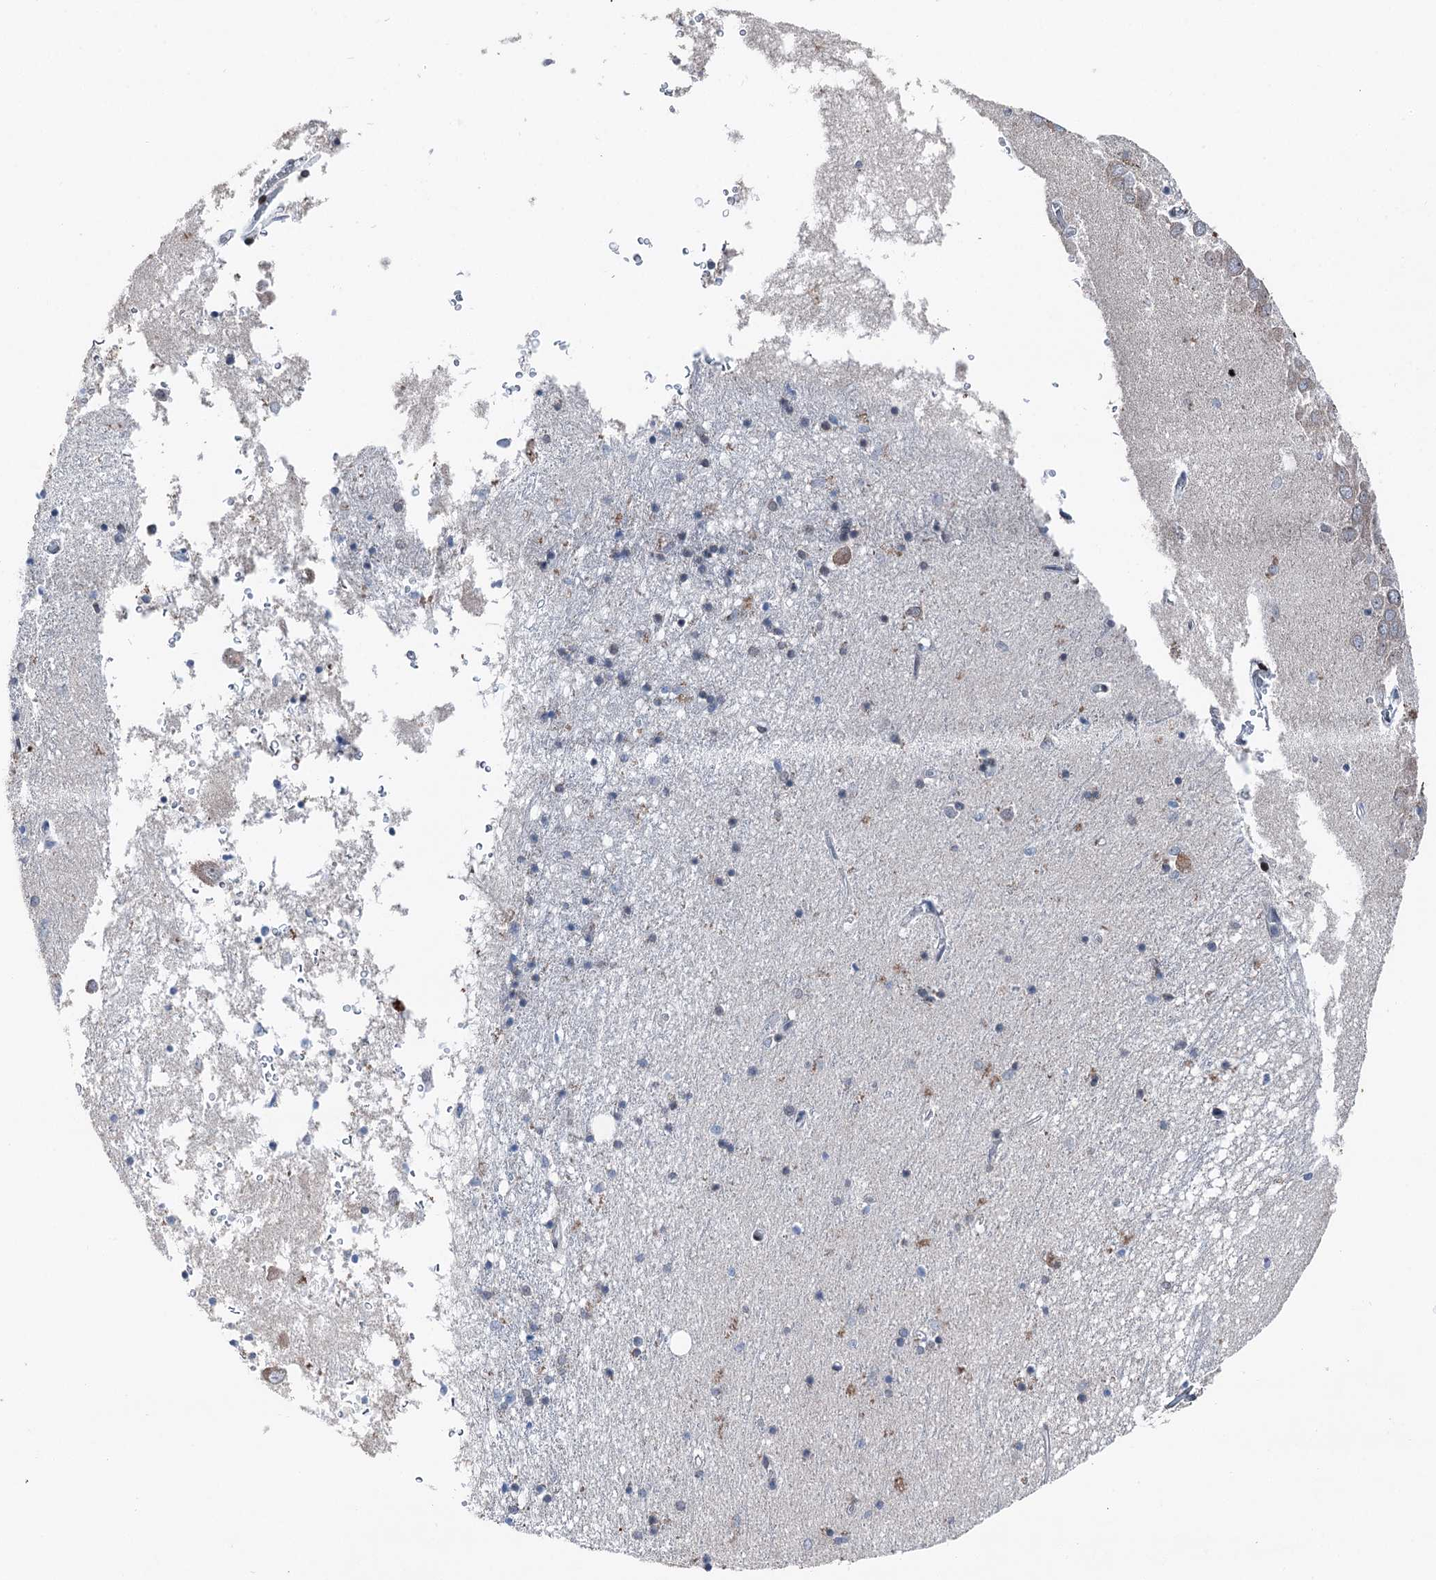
{"staining": {"intensity": "negative", "quantity": "none", "location": "none"}, "tissue": "hippocampus", "cell_type": "Glial cells", "image_type": "normal", "snomed": [{"axis": "morphology", "description": "Normal tissue, NOS"}, {"axis": "topography", "description": "Hippocampus"}], "caption": "A micrograph of human hippocampus is negative for staining in glial cells. Nuclei are stained in blue.", "gene": "MRPL14", "patient": {"sex": "male", "age": 70}}